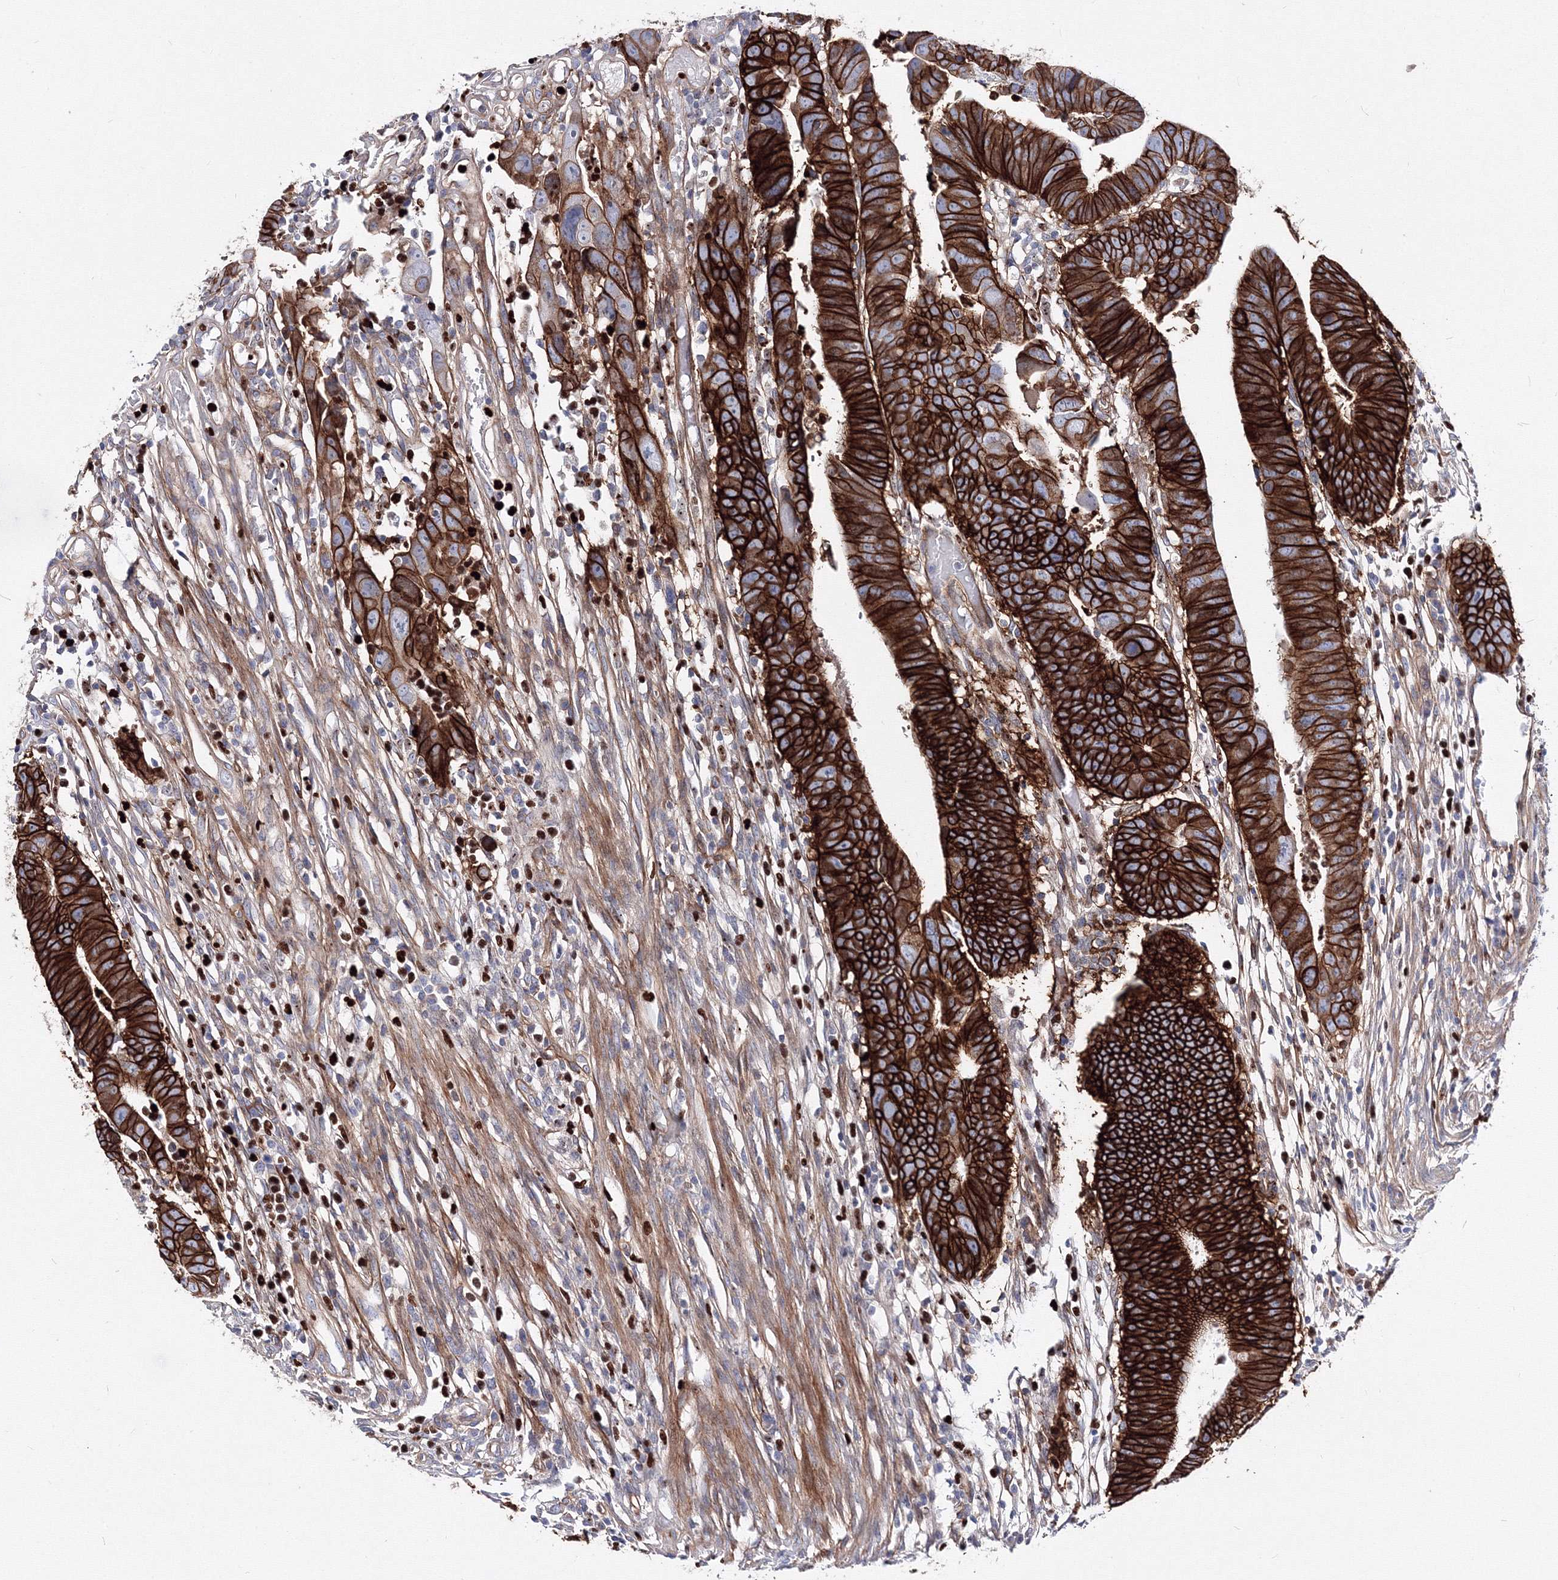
{"staining": {"intensity": "strong", "quantity": ">75%", "location": "cytoplasmic/membranous"}, "tissue": "colorectal cancer", "cell_type": "Tumor cells", "image_type": "cancer", "snomed": [{"axis": "morphology", "description": "Adenocarcinoma, NOS"}, {"axis": "topography", "description": "Rectum"}], "caption": "The histopathology image shows a brown stain indicating the presence of a protein in the cytoplasmic/membranous of tumor cells in colorectal cancer (adenocarcinoma).", "gene": "C11orf52", "patient": {"sex": "female", "age": 65}}